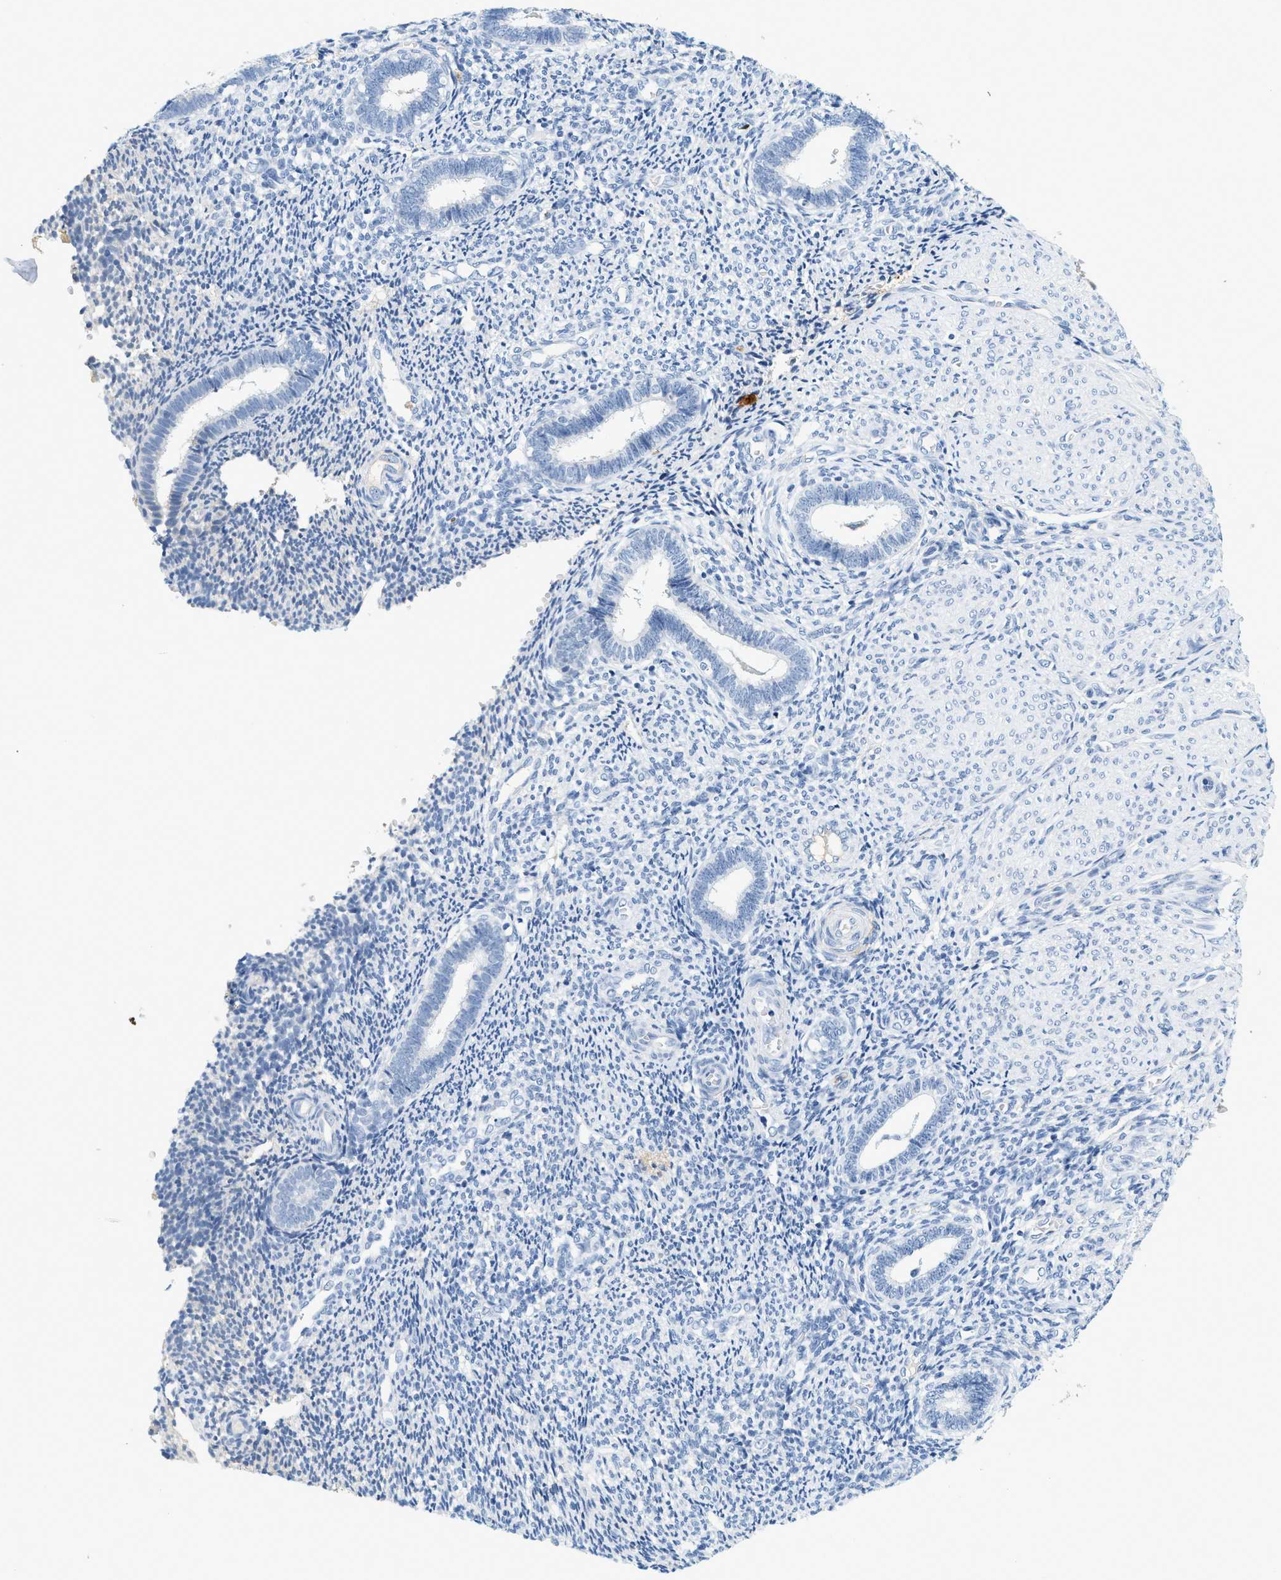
{"staining": {"intensity": "negative", "quantity": "none", "location": "none"}, "tissue": "endometrium", "cell_type": "Cells in endometrial stroma", "image_type": "normal", "snomed": [{"axis": "morphology", "description": "Normal tissue, NOS"}, {"axis": "topography", "description": "Endometrium"}], "caption": "The immunohistochemistry histopathology image has no significant staining in cells in endometrial stroma of endometrium.", "gene": "LCN2", "patient": {"sex": "female", "age": 27}}